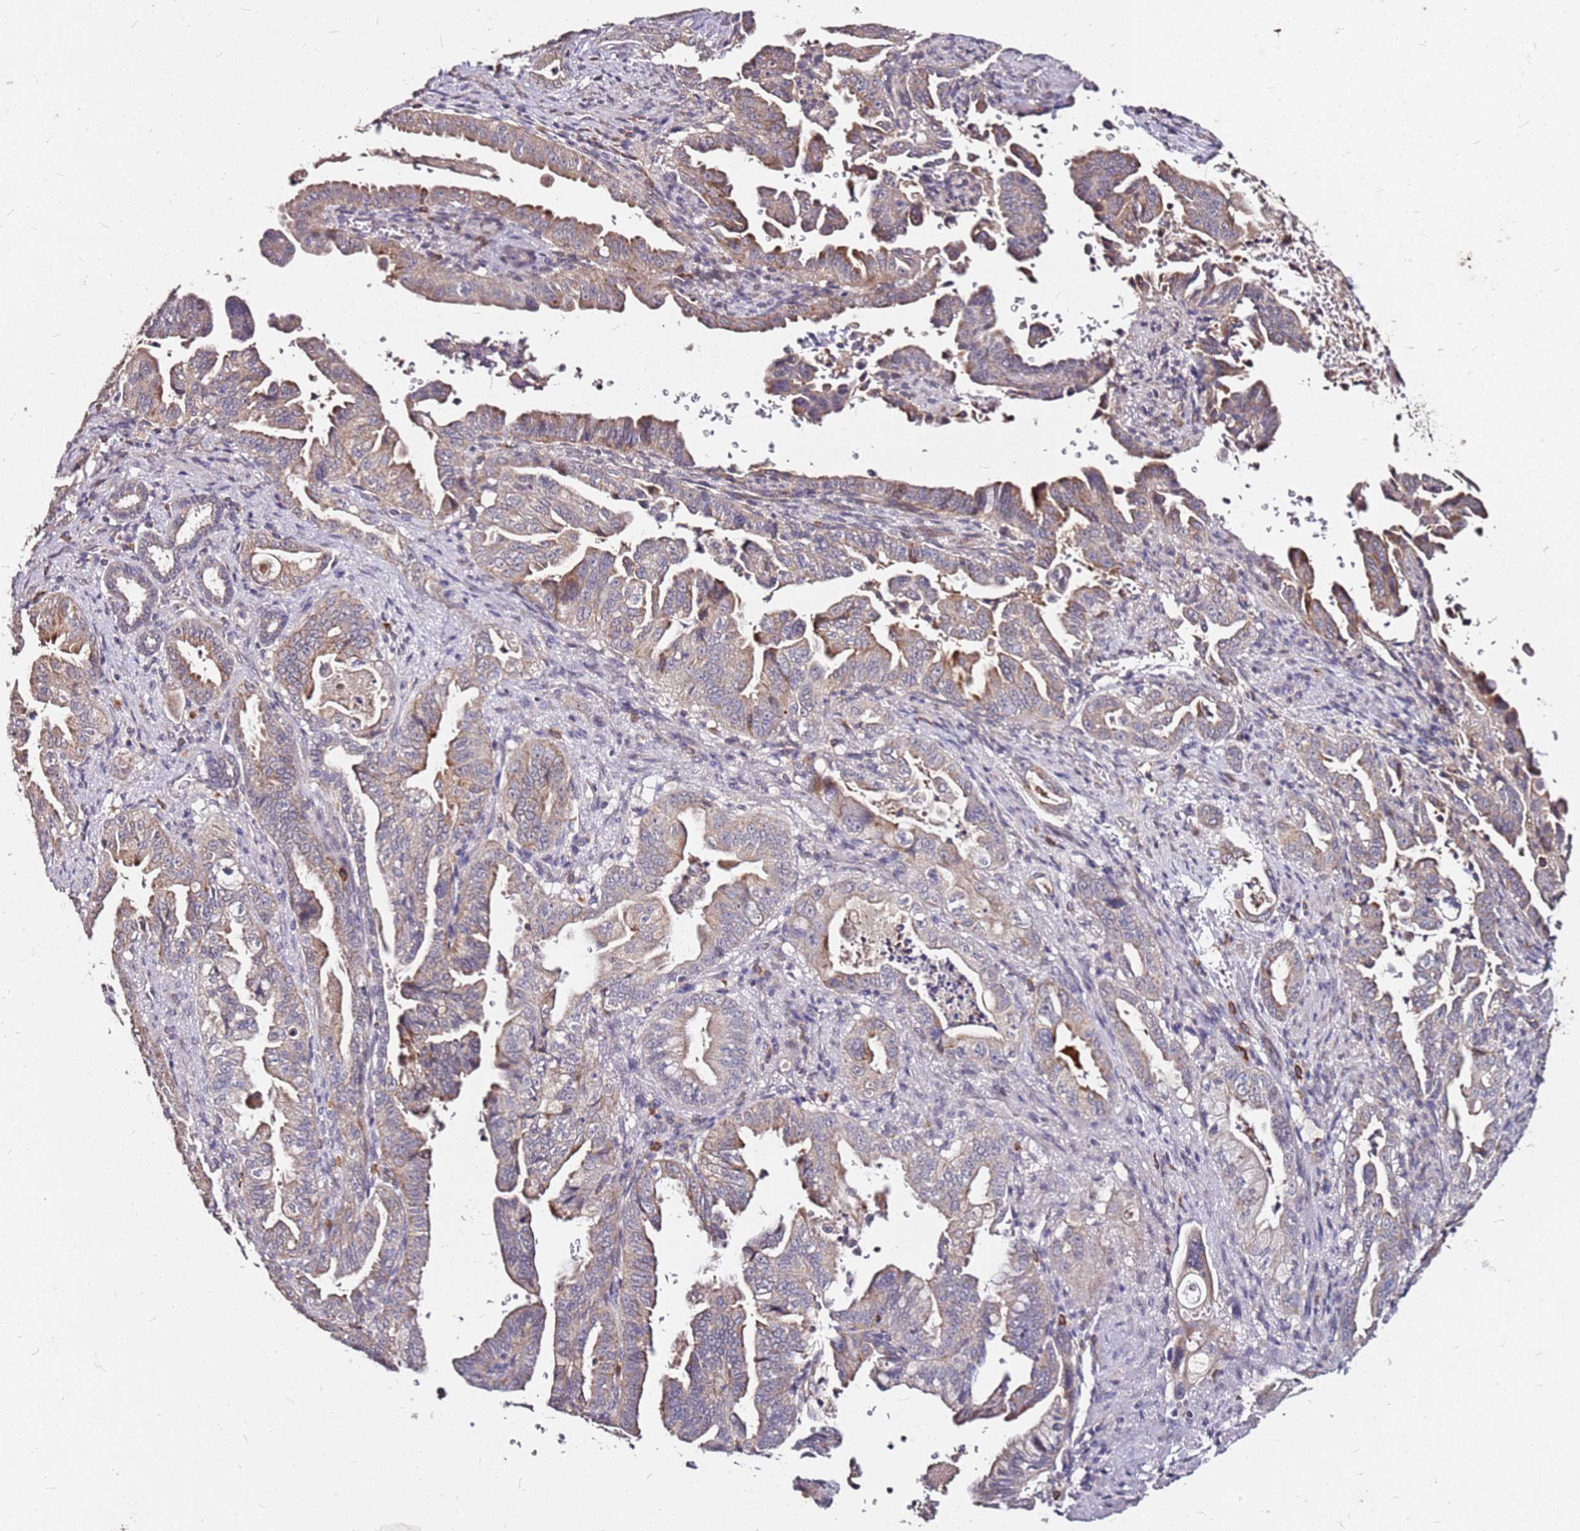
{"staining": {"intensity": "moderate", "quantity": "25%-75%", "location": "cytoplasmic/membranous"}, "tissue": "pancreatic cancer", "cell_type": "Tumor cells", "image_type": "cancer", "snomed": [{"axis": "morphology", "description": "Adenocarcinoma, NOS"}, {"axis": "topography", "description": "Pancreas"}], "caption": "Human pancreatic adenocarcinoma stained with a protein marker shows moderate staining in tumor cells.", "gene": "DCDC2C", "patient": {"sex": "male", "age": 70}}